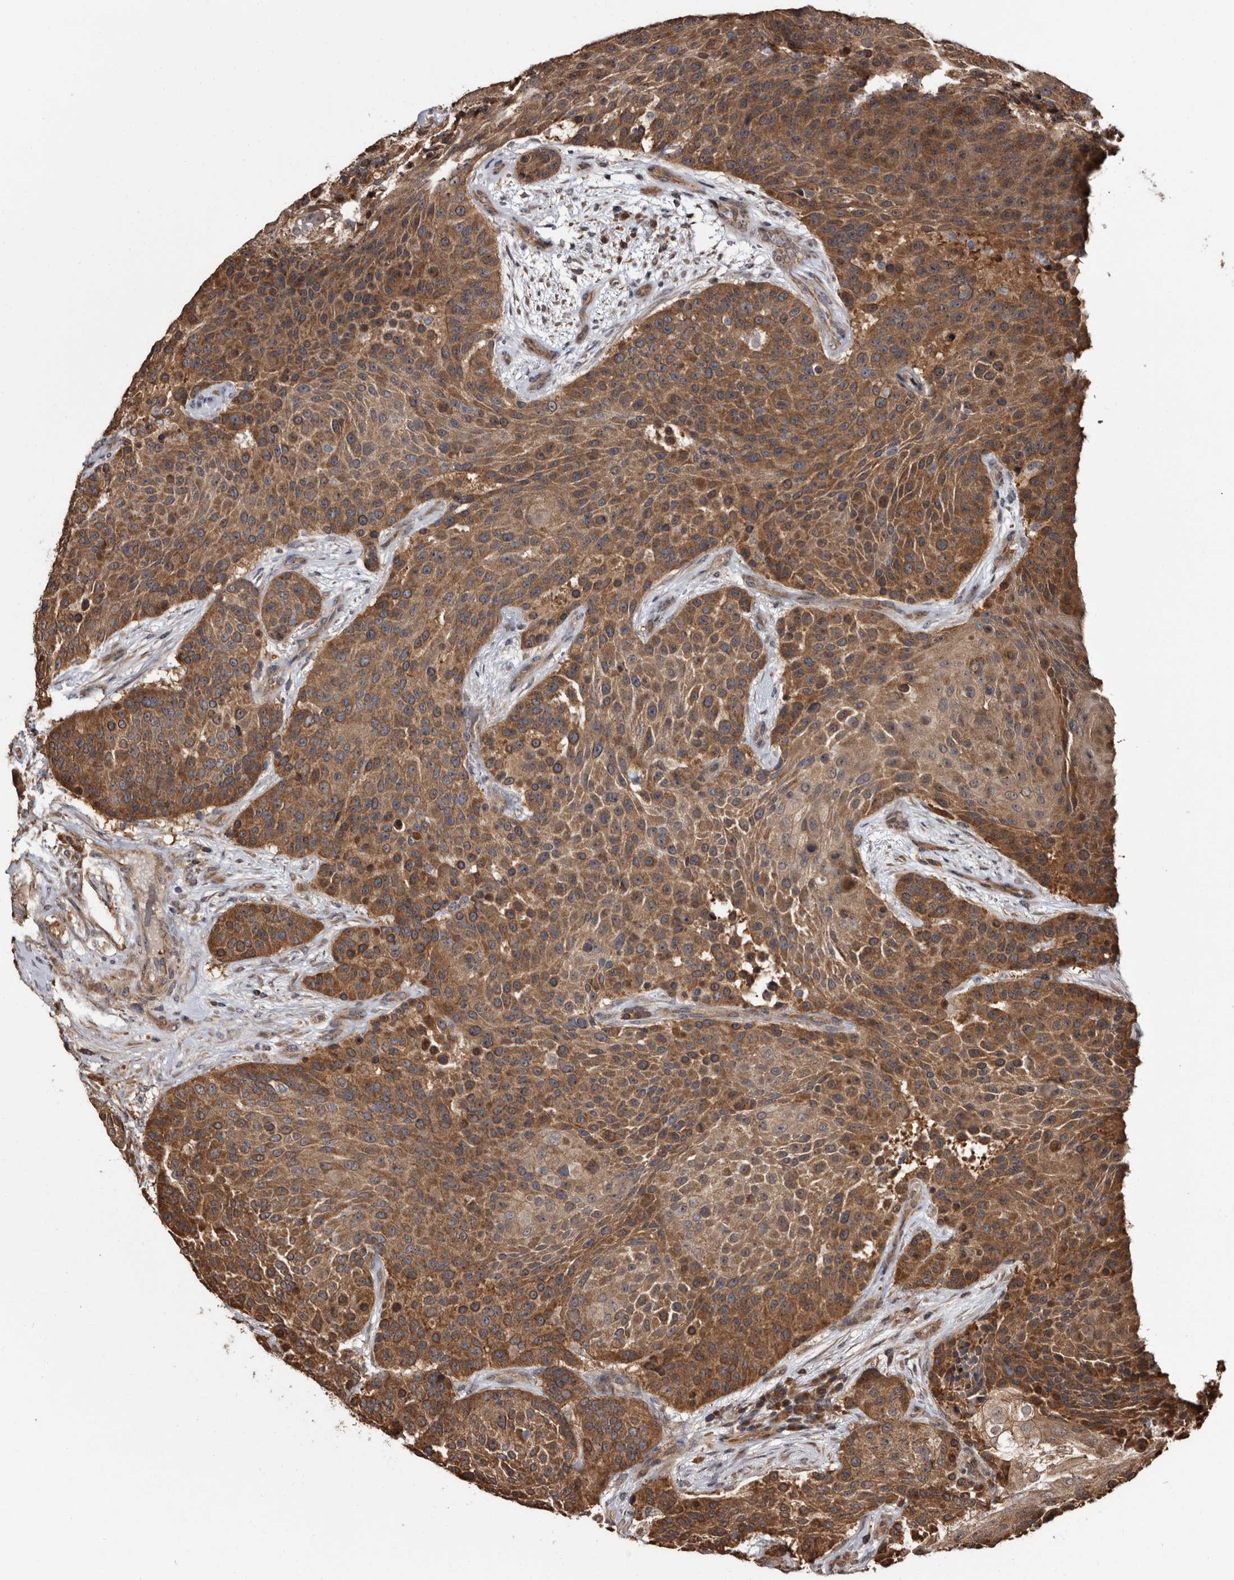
{"staining": {"intensity": "moderate", "quantity": ">75%", "location": "cytoplasmic/membranous"}, "tissue": "urothelial cancer", "cell_type": "Tumor cells", "image_type": "cancer", "snomed": [{"axis": "morphology", "description": "Urothelial carcinoma, High grade"}, {"axis": "topography", "description": "Urinary bladder"}], "caption": "A medium amount of moderate cytoplasmic/membranous expression is appreciated in approximately >75% of tumor cells in high-grade urothelial carcinoma tissue. Immunohistochemistry stains the protein in brown and the nuclei are stained blue.", "gene": "TTI2", "patient": {"sex": "female", "age": 63}}